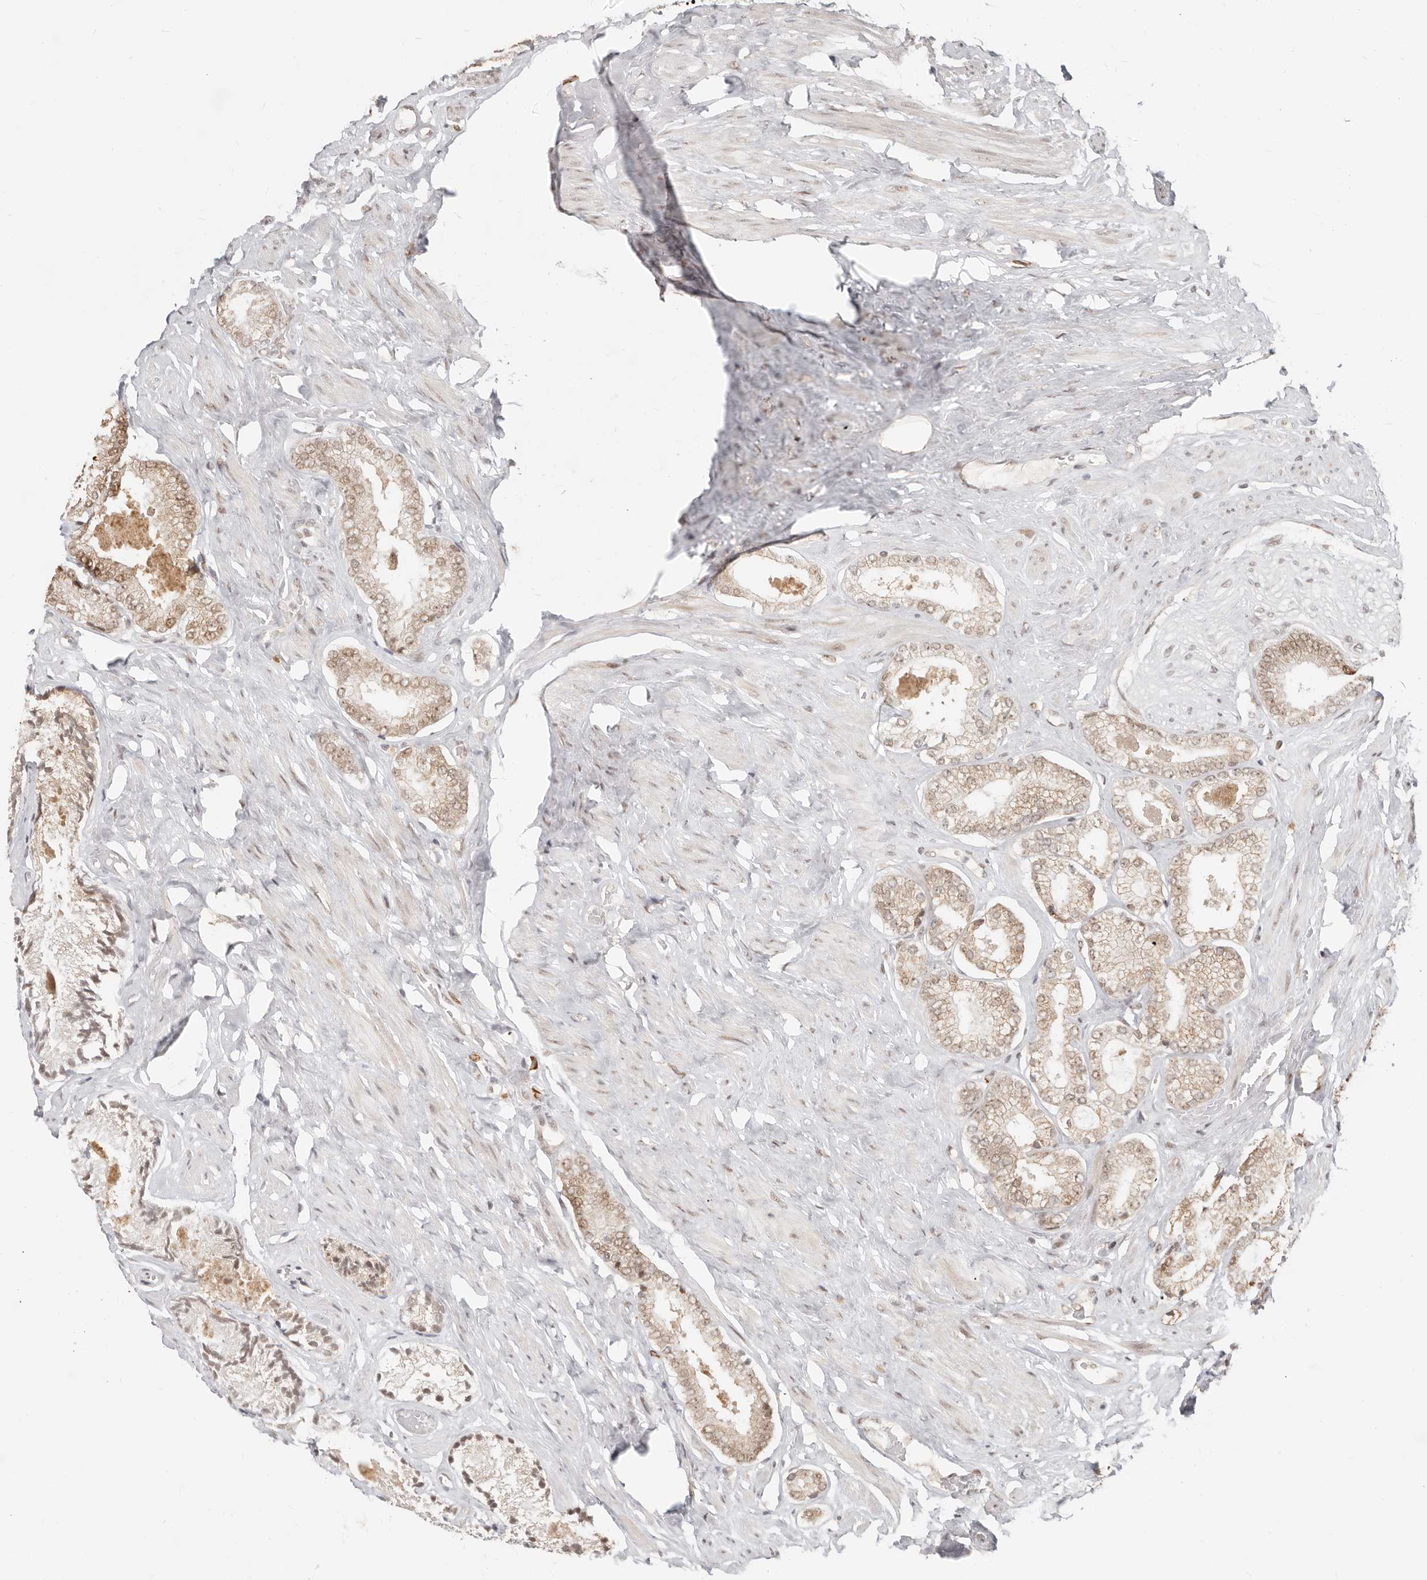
{"staining": {"intensity": "weak", "quantity": "25%-75%", "location": "cytoplasmic/membranous,nuclear"}, "tissue": "prostate cancer", "cell_type": "Tumor cells", "image_type": "cancer", "snomed": [{"axis": "morphology", "description": "Adenocarcinoma, Low grade"}, {"axis": "topography", "description": "Prostate"}], "caption": "A histopathology image showing weak cytoplasmic/membranous and nuclear expression in about 25%-75% of tumor cells in prostate cancer (low-grade adenocarcinoma), as visualized by brown immunohistochemical staining.", "gene": "RFC2", "patient": {"sex": "male", "age": 71}}